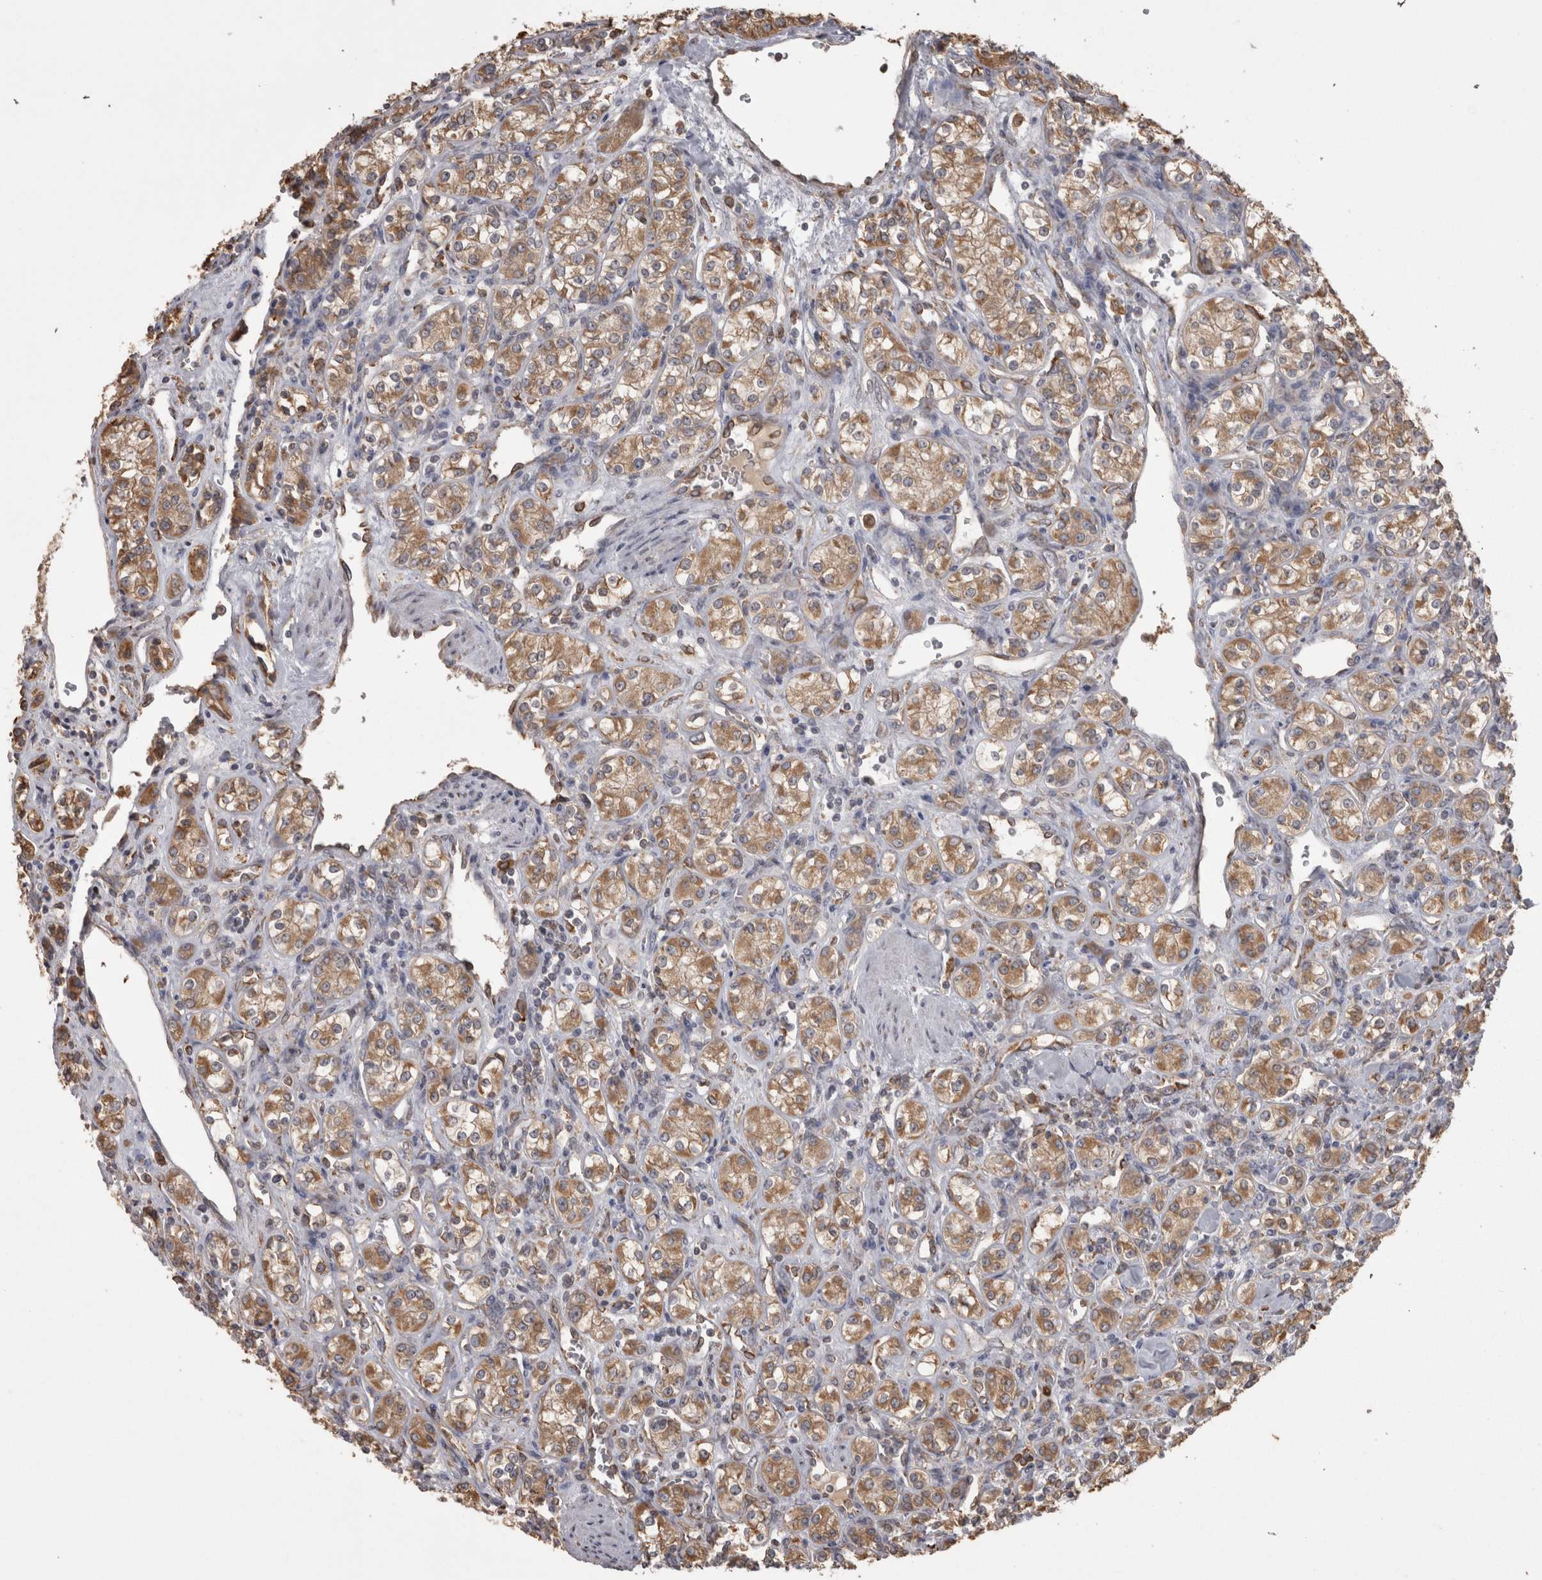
{"staining": {"intensity": "moderate", "quantity": ">75%", "location": "cytoplasmic/membranous"}, "tissue": "renal cancer", "cell_type": "Tumor cells", "image_type": "cancer", "snomed": [{"axis": "morphology", "description": "Adenocarcinoma, NOS"}, {"axis": "topography", "description": "Kidney"}], "caption": "Immunohistochemical staining of human adenocarcinoma (renal) shows medium levels of moderate cytoplasmic/membranous positivity in about >75% of tumor cells. The protein of interest is shown in brown color, while the nuclei are stained blue.", "gene": "PON2", "patient": {"sex": "male", "age": 77}}